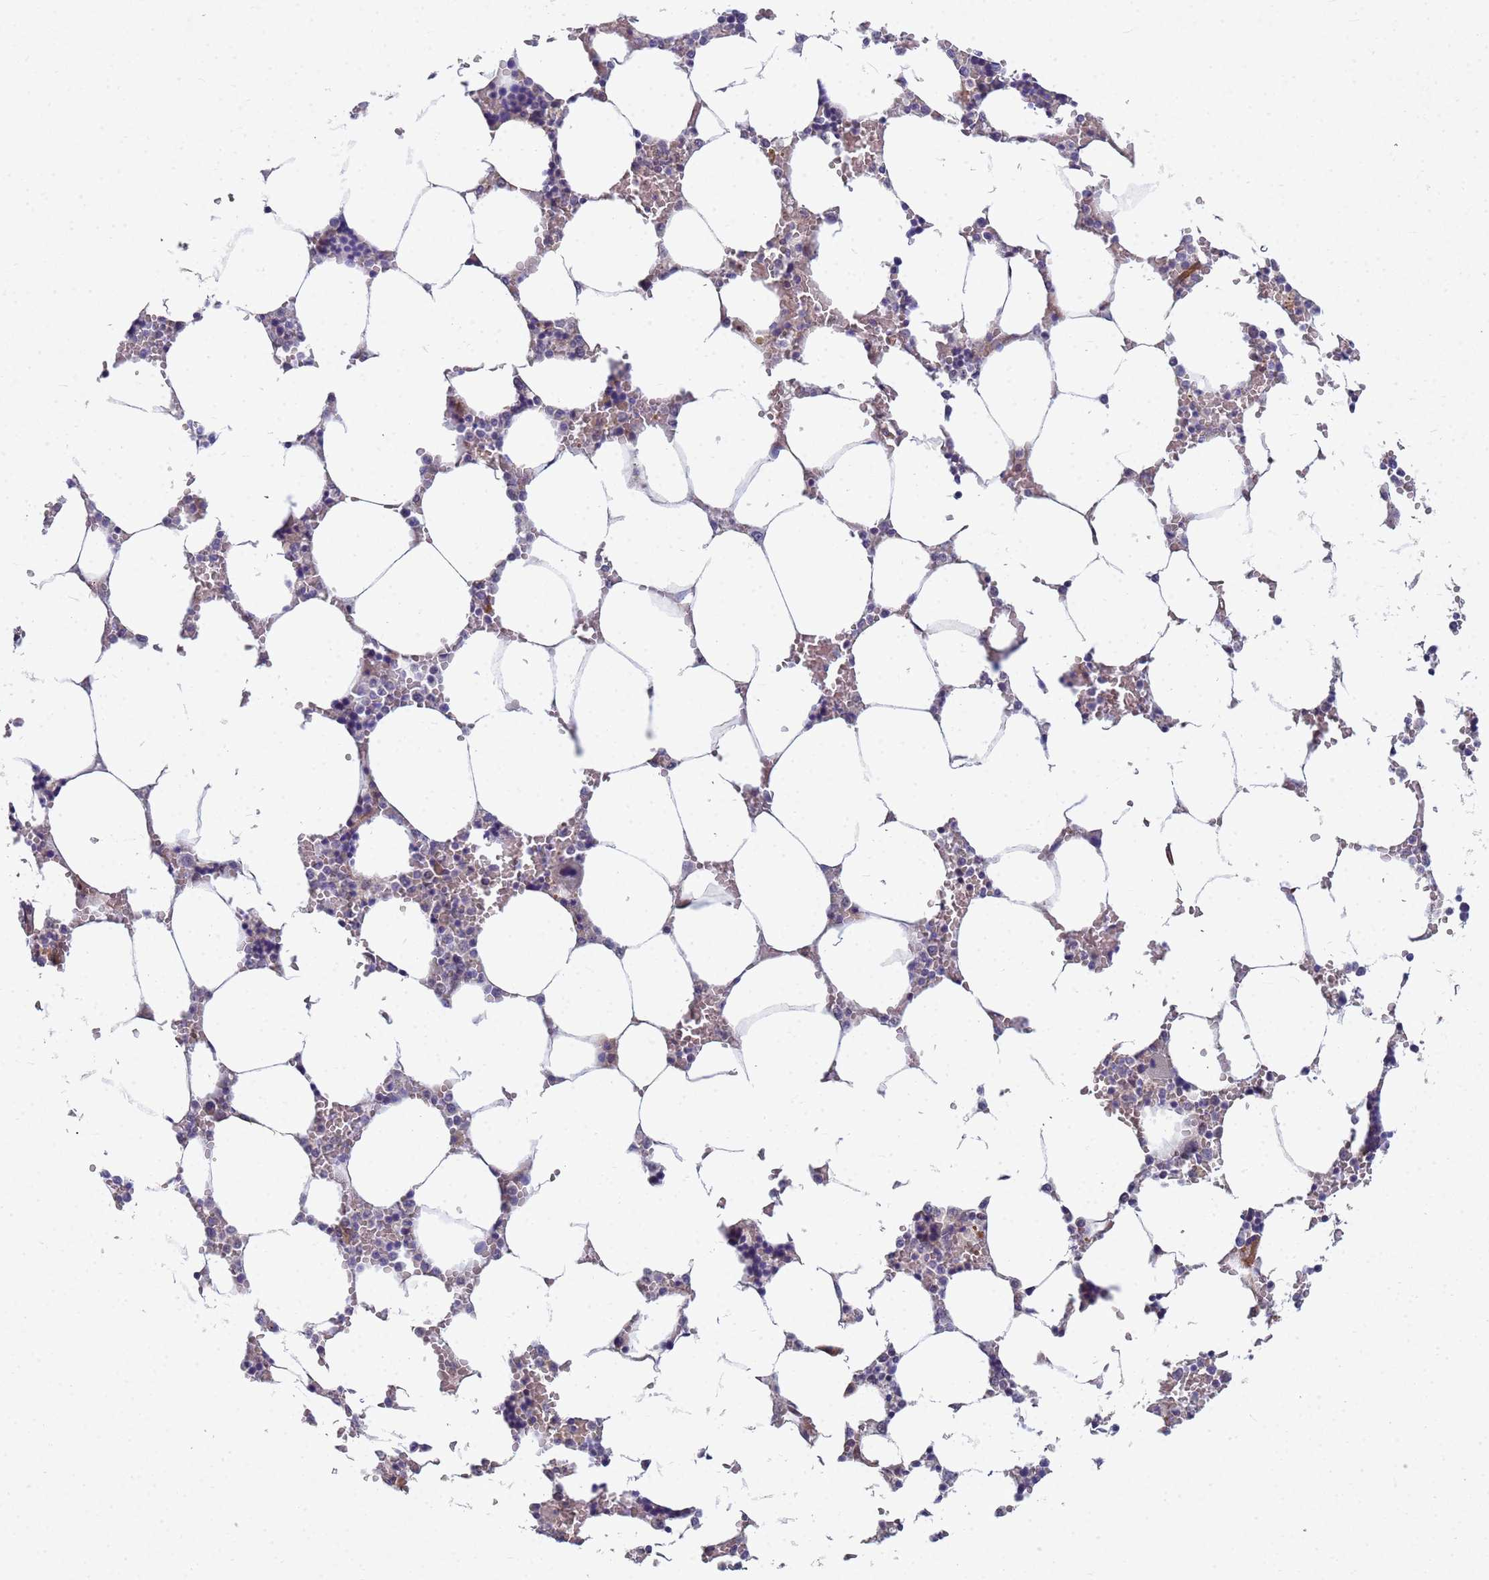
{"staining": {"intensity": "negative", "quantity": "none", "location": "none"}, "tissue": "bone marrow", "cell_type": "Hematopoietic cells", "image_type": "normal", "snomed": [{"axis": "morphology", "description": "Normal tissue, NOS"}, {"axis": "topography", "description": "Bone marrow"}], "caption": "The micrograph displays no staining of hematopoietic cells in normal bone marrow. The staining was performed using DAB (3,3'-diaminobenzidine) to visualize the protein expression in brown, while the nuclei were stained in blue with hematoxylin (Magnification: 20x).", "gene": "TNPO2", "patient": {"sex": "male", "age": 64}}